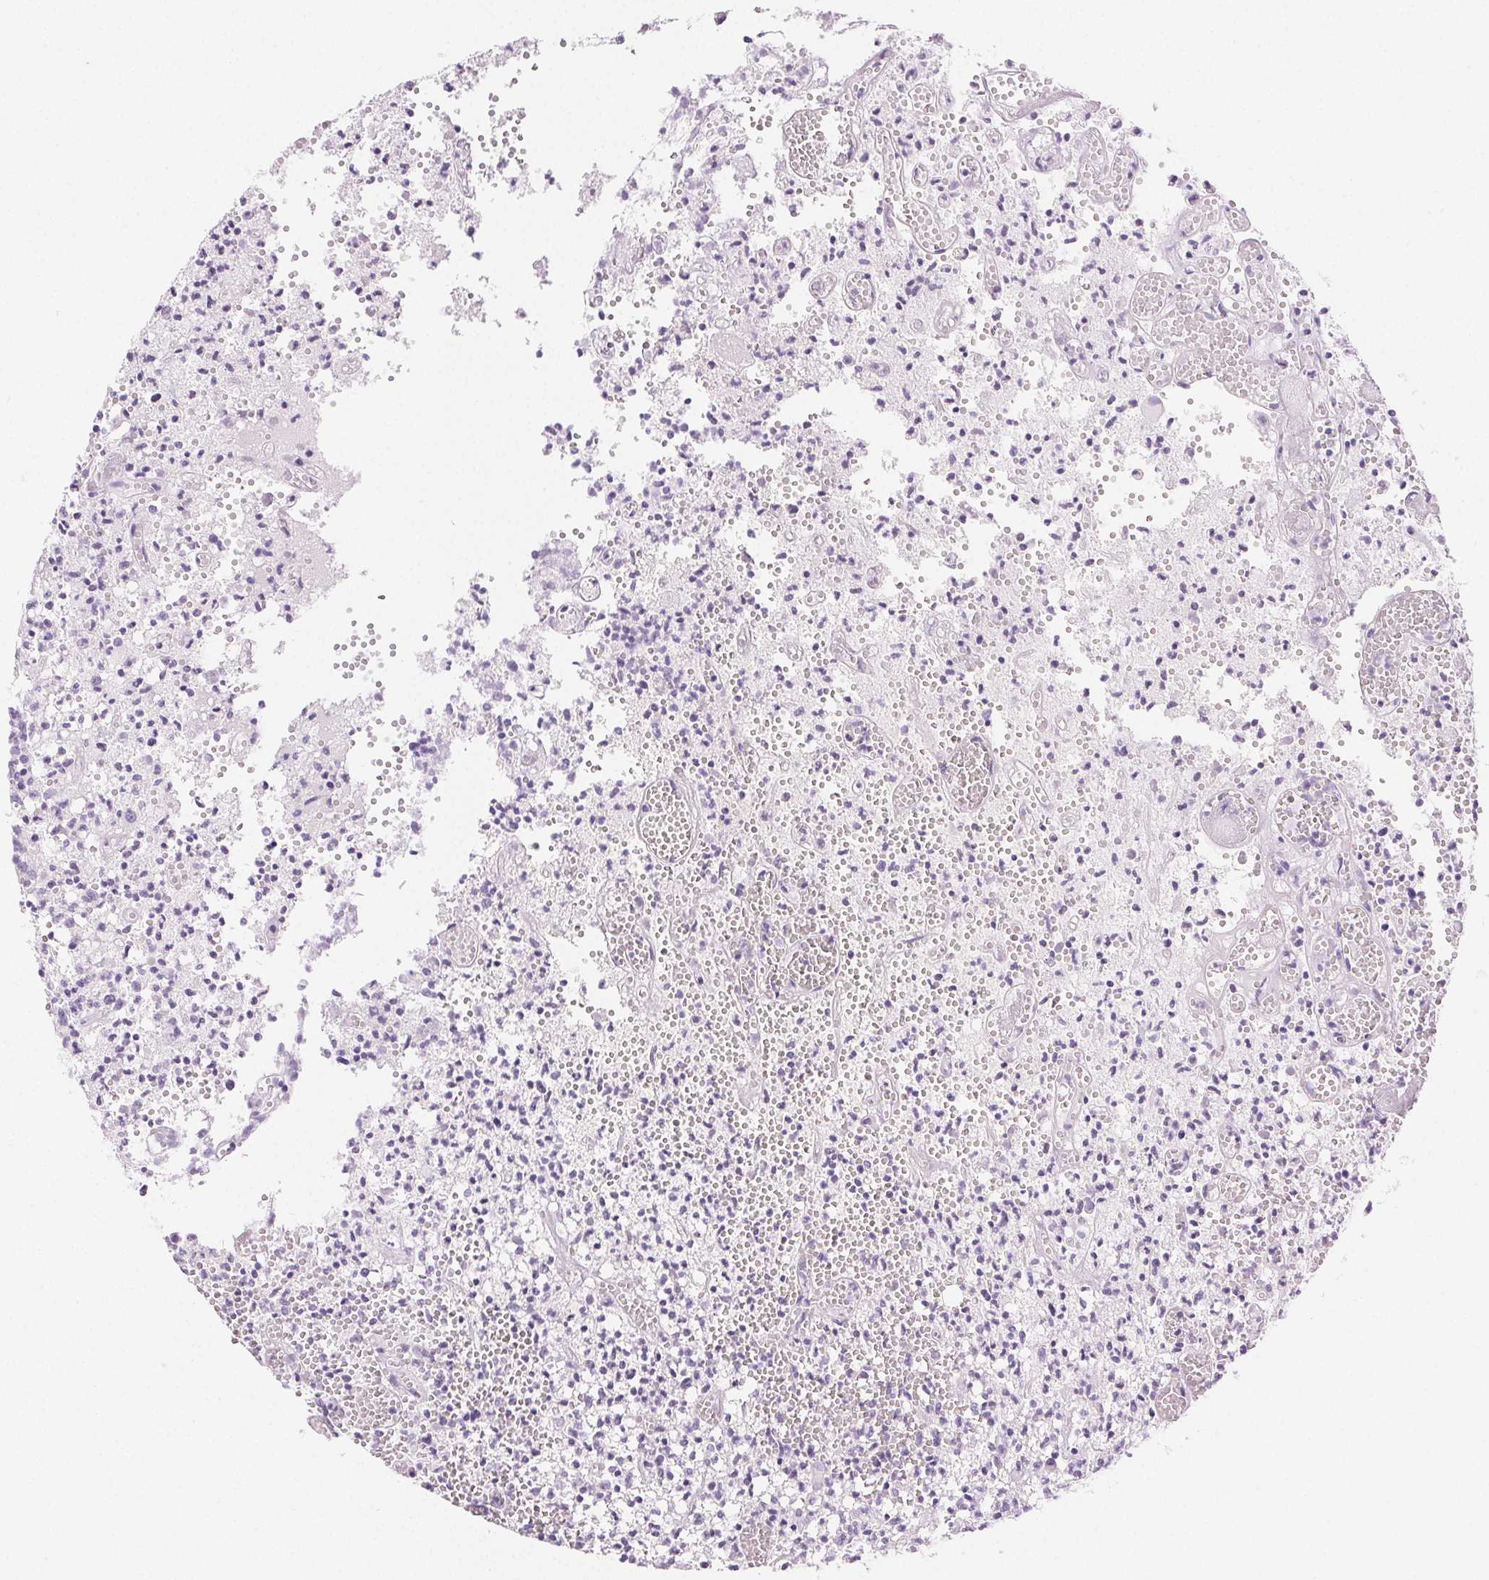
{"staining": {"intensity": "negative", "quantity": "none", "location": "none"}, "tissue": "glioma", "cell_type": "Tumor cells", "image_type": "cancer", "snomed": [{"axis": "morphology", "description": "Glioma, malignant, Low grade"}, {"axis": "topography", "description": "Brain"}], "caption": "DAB immunohistochemical staining of glioma shows no significant positivity in tumor cells.", "gene": "SPRR3", "patient": {"sex": "male", "age": 64}}